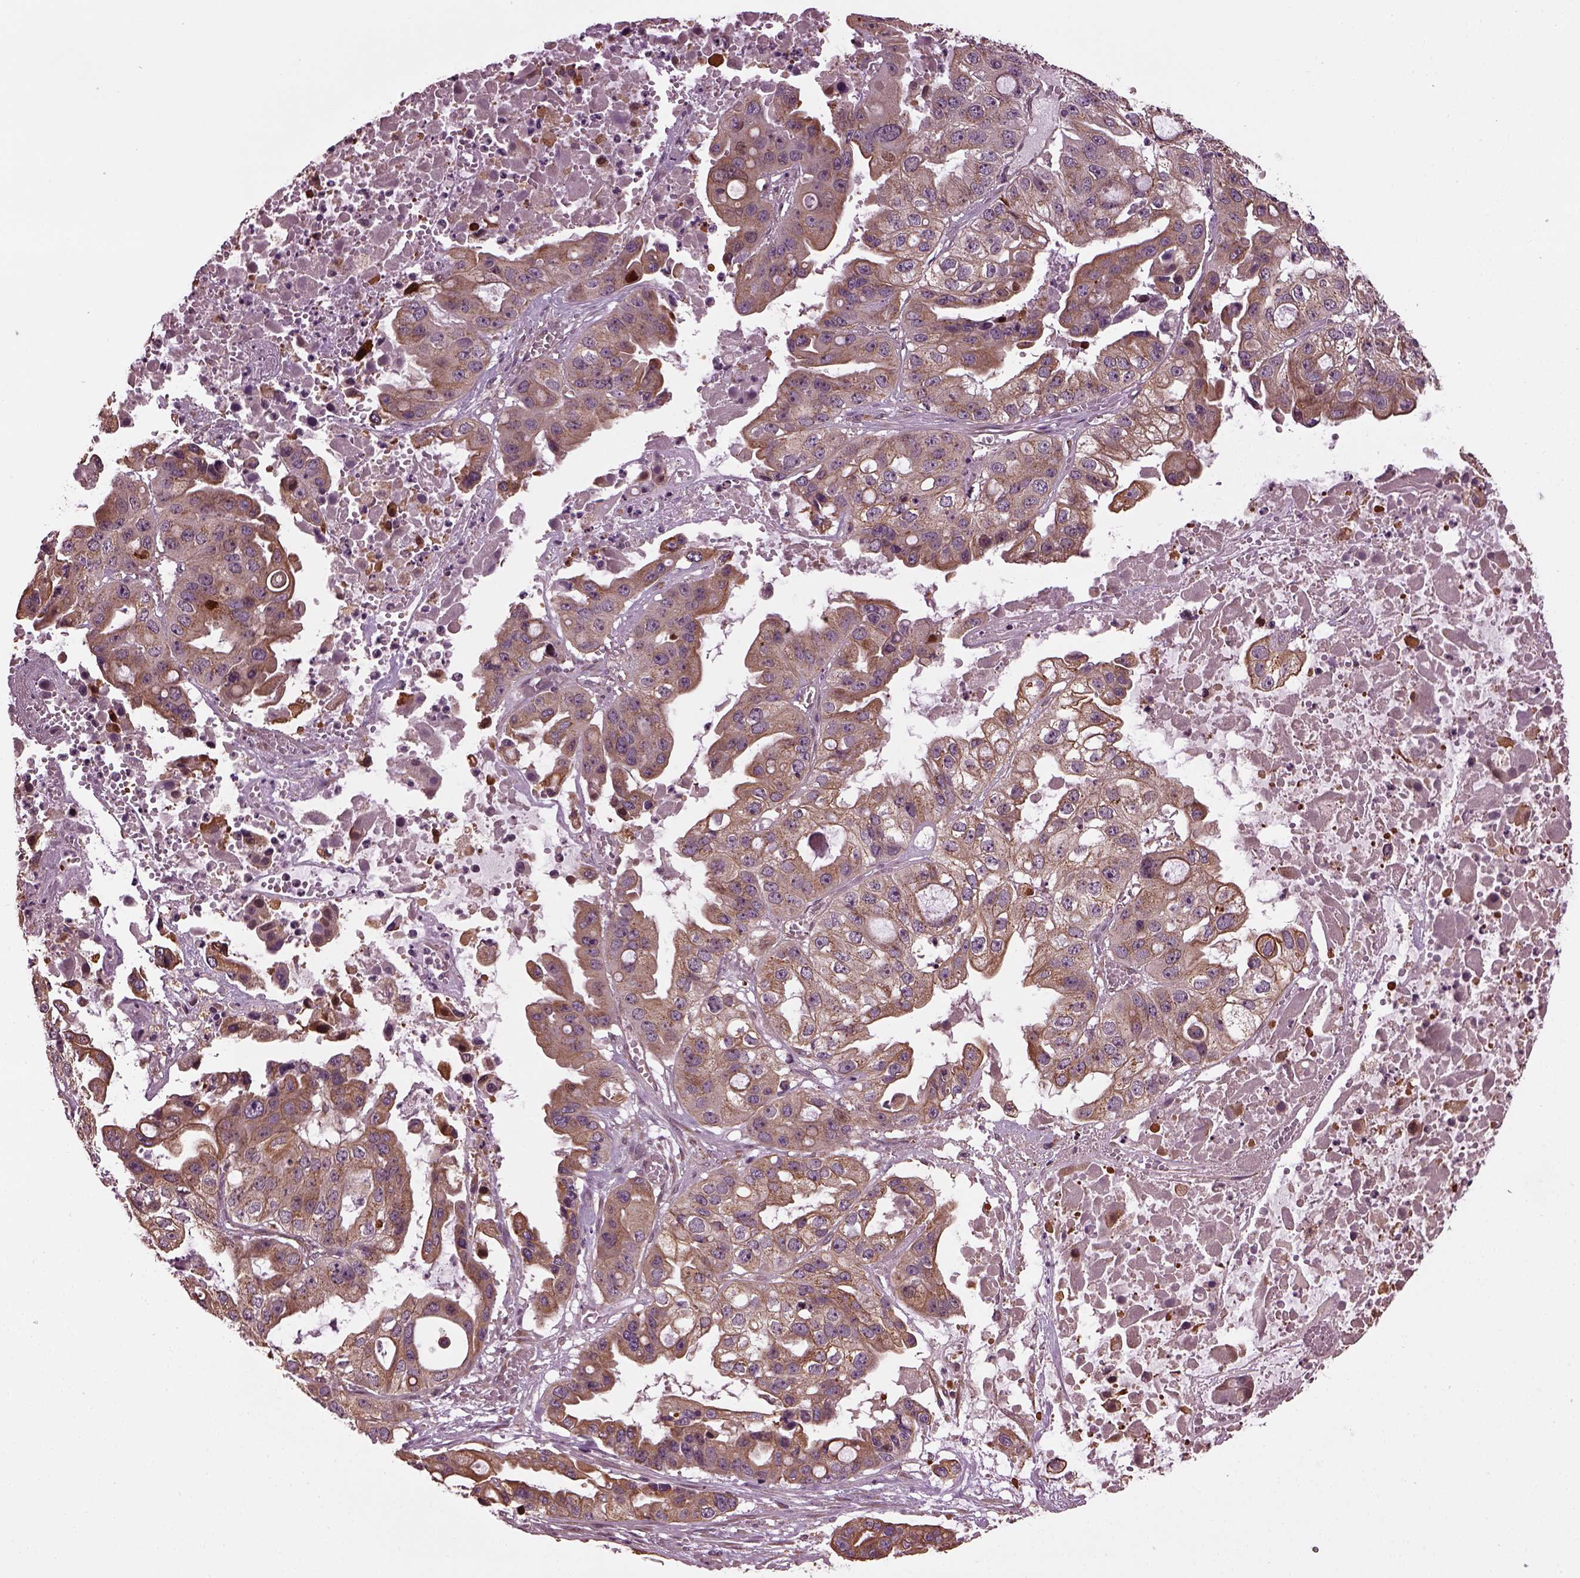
{"staining": {"intensity": "moderate", "quantity": "25%-75%", "location": "cytoplasmic/membranous"}, "tissue": "ovarian cancer", "cell_type": "Tumor cells", "image_type": "cancer", "snomed": [{"axis": "morphology", "description": "Cystadenocarcinoma, serous, NOS"}, {"axis": "topography", "description": "Ovary"}], "caption": "Ovarian cancer stained for a protein reveals moderate cytoplasmic/membranous positivity in tumor cells. The staining was performed using DAB (3,3'-diaminobenzidine), with brown indicating positive protein expression. Nuclei are stained blue with hematoxylin.", "gene": "RUFY3", "patient": {"sex": "female", "age": 56}}